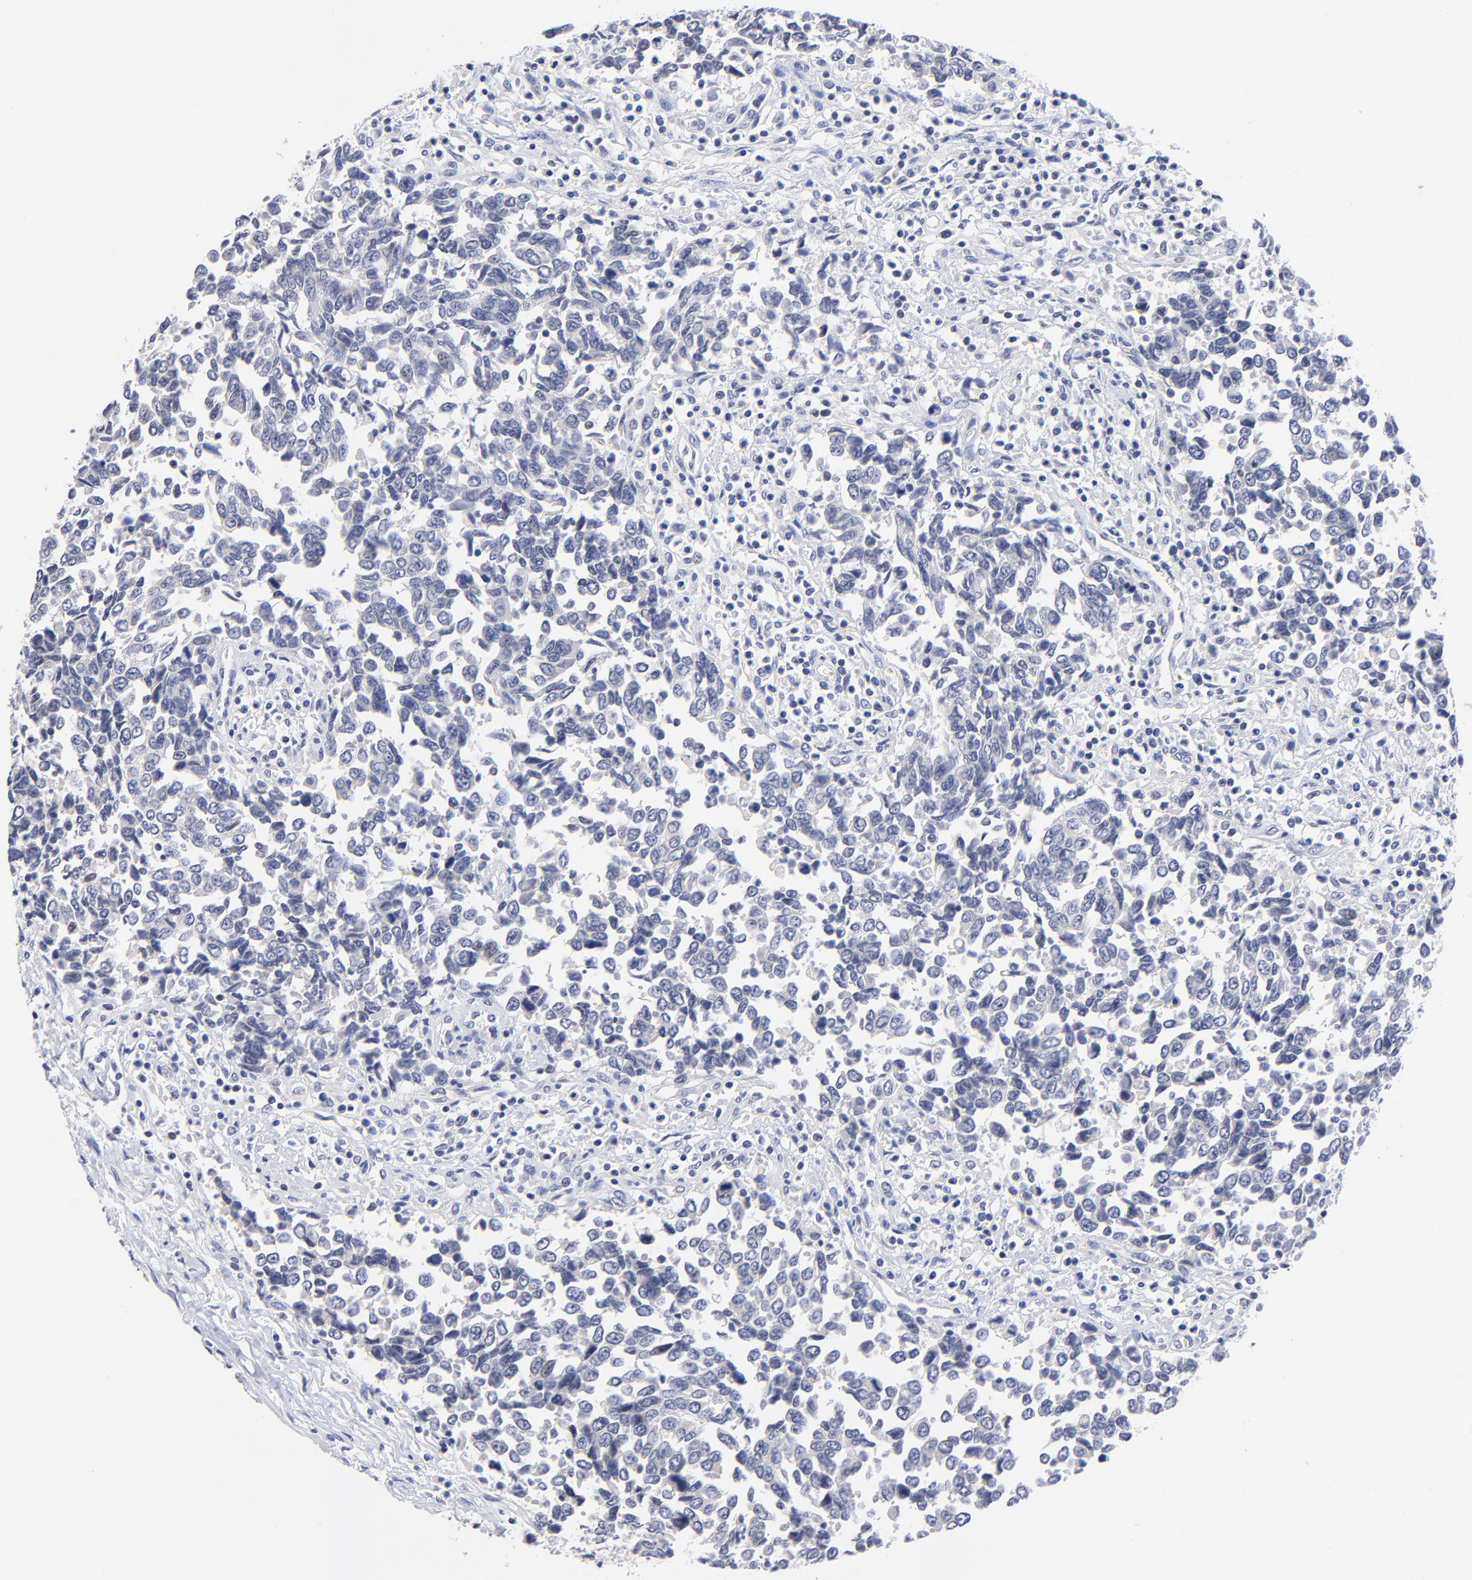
{"staining": {"intensity": "negative", "quantity": "none", "location": "none"}, "tissue": "urothelial cancer", "cell_type": "Tumor cells", "image_type": "cancer", "snomed": [{"axis": "morphology", "description": "Urothelial carcinoma, High grade"}, {"axis": "topography", "description": "Urinary bladder"}], "caption": "A photomicrograph of urothelial cancer stained for a protein displays no brown staining in tumor cells.", "gene": "FBXO8", "patient": {"sex": "male", "age": 86}}